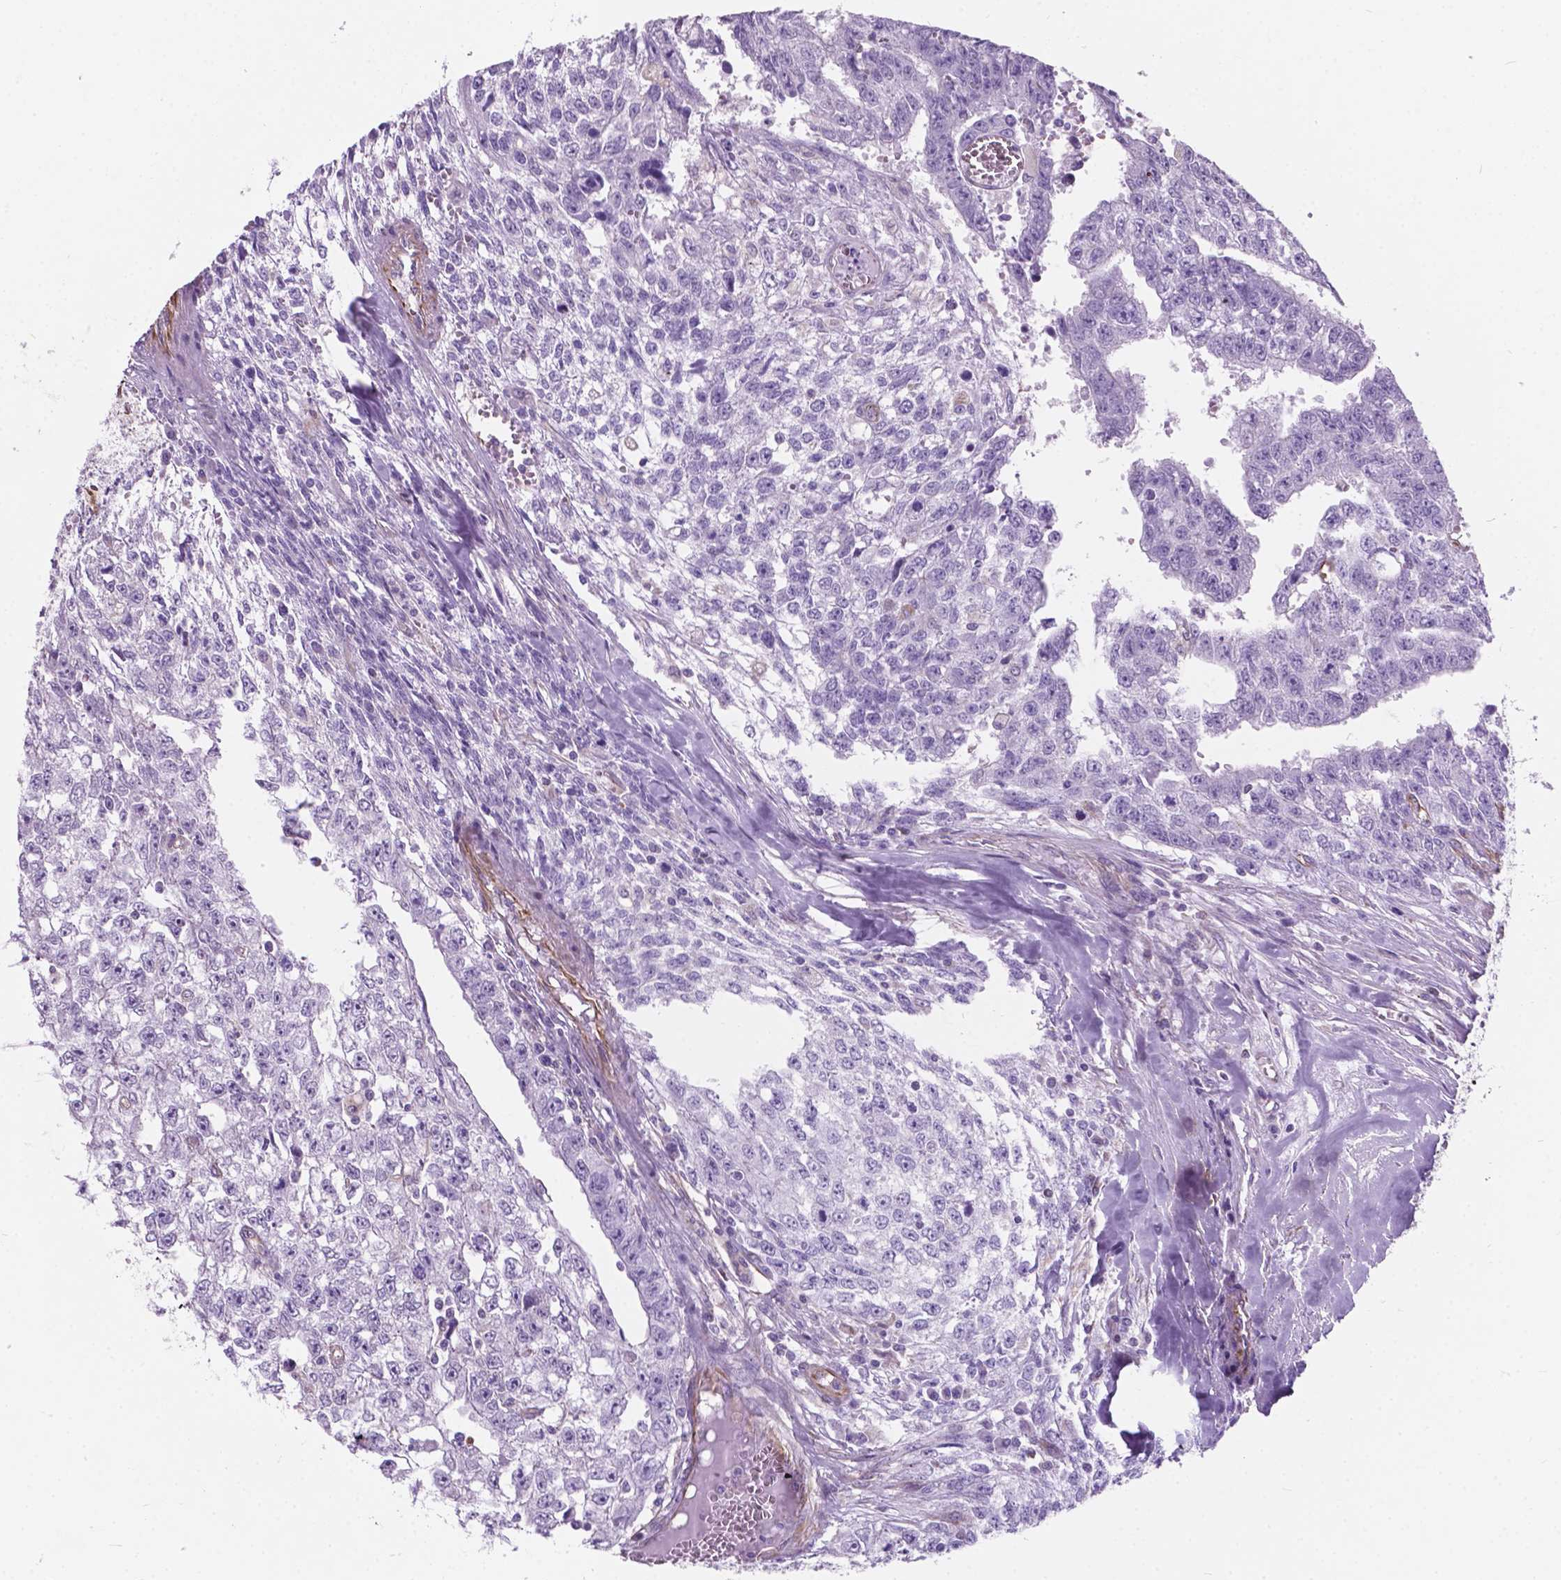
{"staining": {"intensity": "negative", "quantity": "none", "location": "none"}, "tissue": "testis cancer", "cell_type": "Tumor cells", "image_type": "cancer", "snomed": [{"axis": "morphology", "description": "Carcinoma, Embryonal, NOS"}, {"axis": "morphology", "description": "Teratoma, malignant, NOS"}, {"axis": "topography", "description": "Testis"}], "caption": "Tumor cells show no significant protein staining in testis cancer.", "gene": "AMOT", "patient": {"sex": "male", "age": 24}}